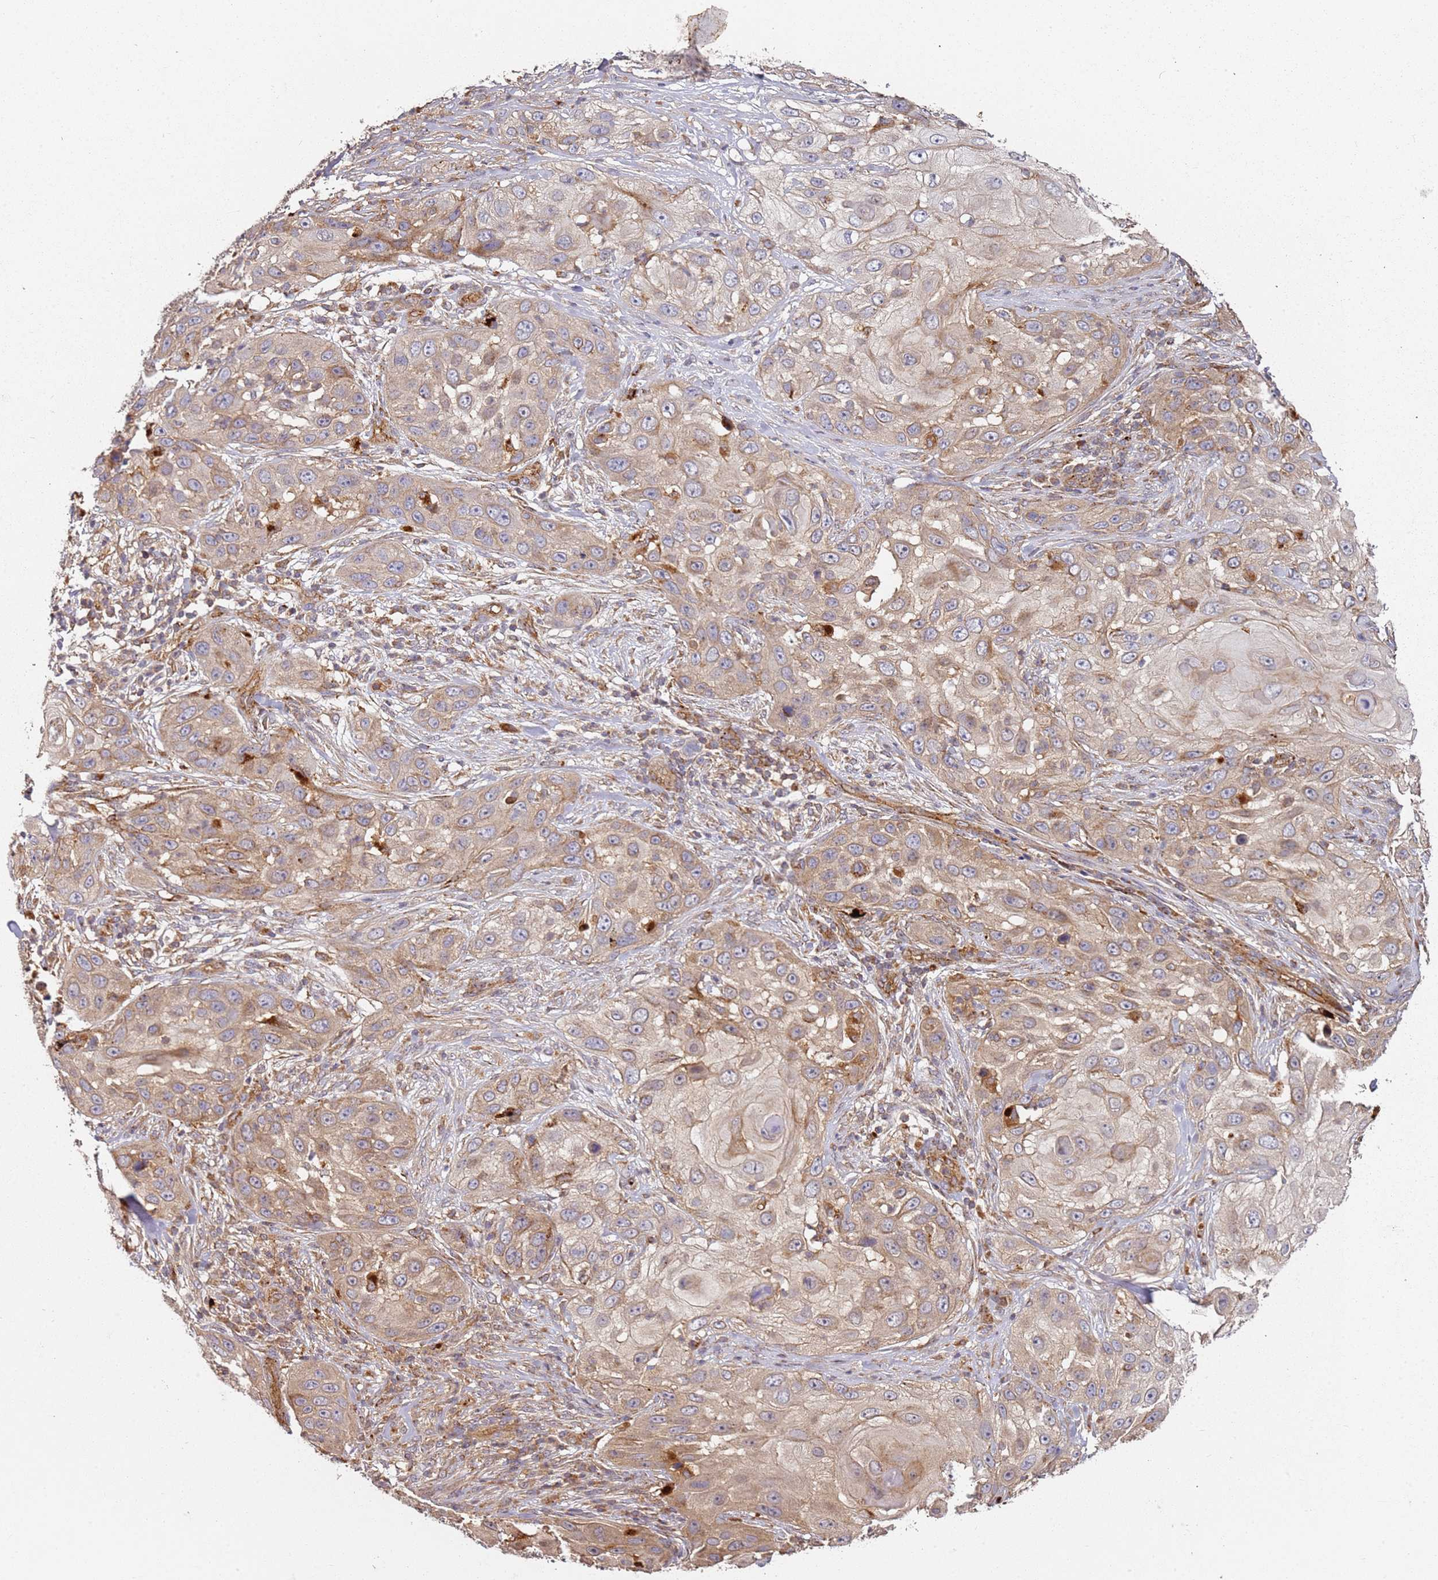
{"staining": {"intensity": "moderate", "quantity": "25%-75%", "location": "cytoplasmic/membranous"}, "tissue": "skin cancer", "cell_type": "Tumor cells", "image_type": "cancer", "snomed": [{"axis": "morphology", "description": "Squamous cell carcinoma, NOS"}, {"axis": "topography", "description": "Skin"}], "caption": "Skin cancer tissue exhibits moderate cytoplasmic/membranous positivity in about 25%-75% of tumor cells, visualized by immunohistochemistry.", "gene": "SCGB2B2", "patient": {"sex": "female", "age": 44}}